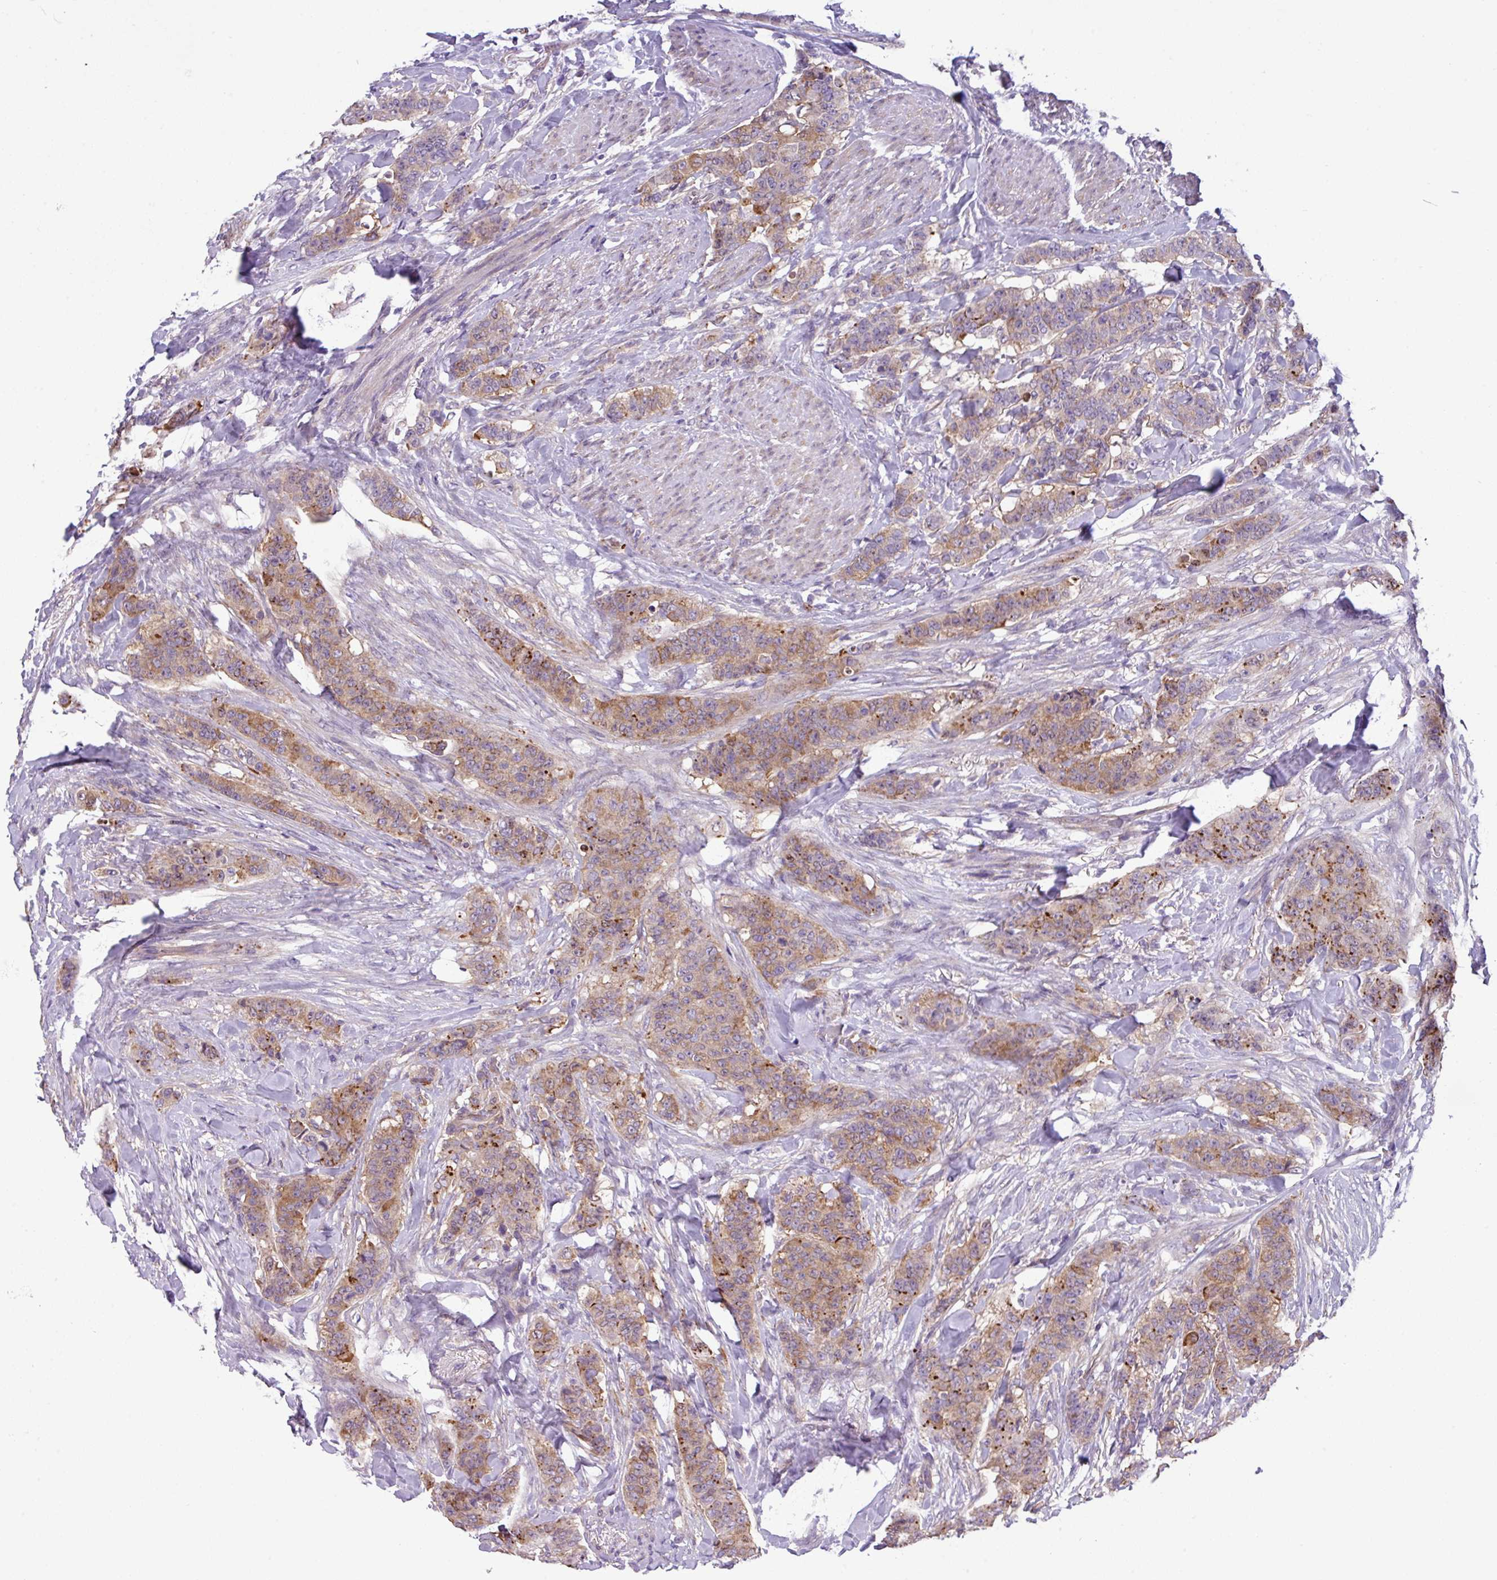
{"staining": {"intensity": "moderate", "quantity": "25%-75%", "location": "cytoplasmic/membranous"}, "tissue": "breast cancer", "cell_type": "Tumor cells", "image_type": "cancer", "snomed": [{"axis": "morphology", "description": "Duct carcinoma"}, {"axis": "topography", "description": "Breast"}], "caption": "Immunohistochemical staining of infiltrating ductal carcinoma (breast) demonstrates moderate cytoplasmic/membranous protein positivity in approximately 25%-75% of tumor cells. Nuclei are stained in blue.", "gene": "SLC23A2", "patient": {"sex": "female", "age": 40}}